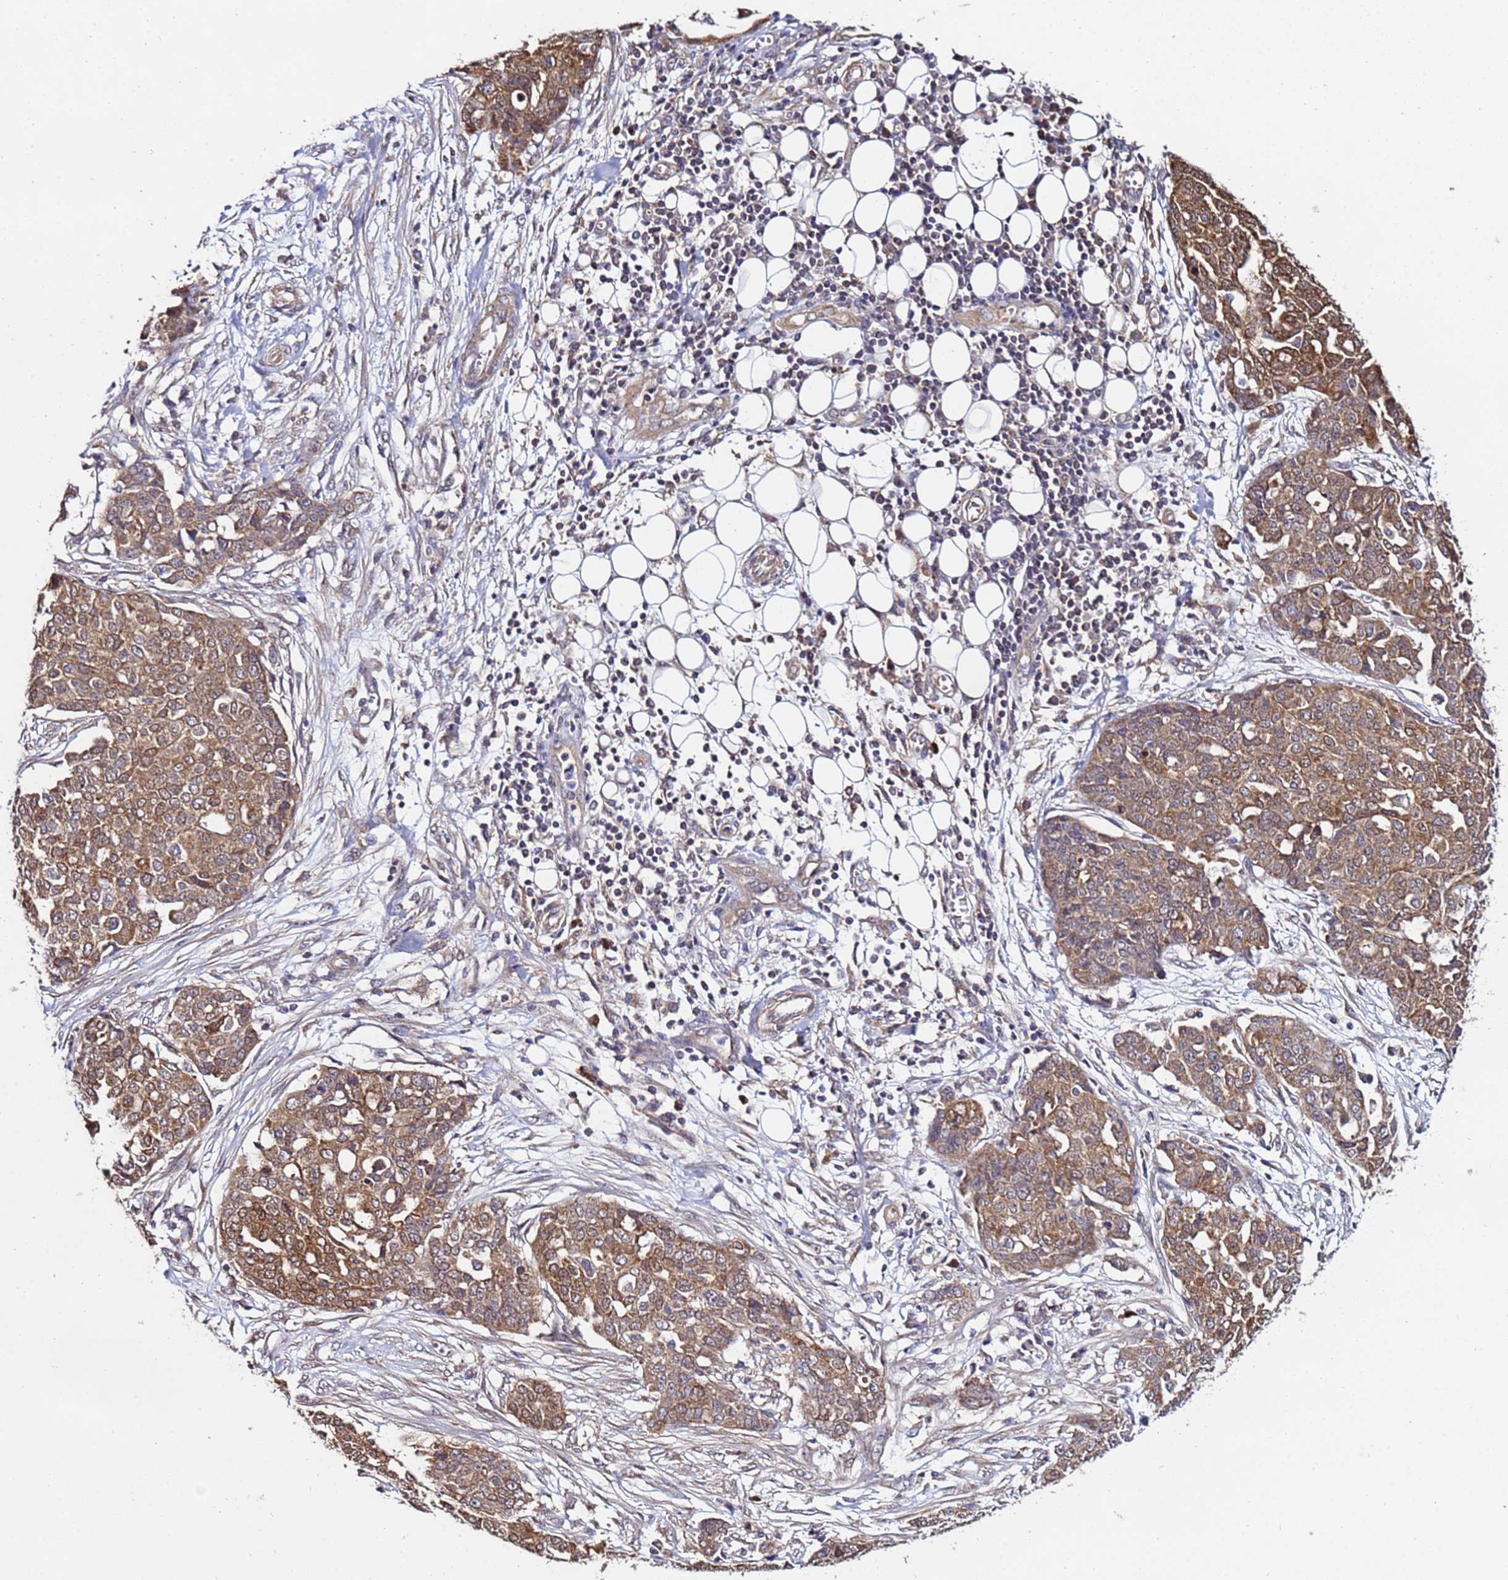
{"staining": {"intensity": "moderate", "quantity": ">75%", "location": "cytoplasmic/membranous"}, "tissue": "ovarian cancer", "cell_type": "Tumor cells", "image_type": "cancer", "snomed": [{"axis": "morphology", "description": "Cystadenocarcinoma, serous, NOS"}, {"axis": "topography", "description": "Soft tissue"}, {"axis": "topography", "description": "Ovary"}], "caption": "Immunohistochemical staining of human serous cystadenocarcinoma (ovarian) displays moderate cytoplasmic/membranous protein expression in approximately >75% of tumor cells. (DAB IHC with brightfield microscopy, high magnification).", "gene": "NAXE", "patient": {"sex": "female", "age": 57}}